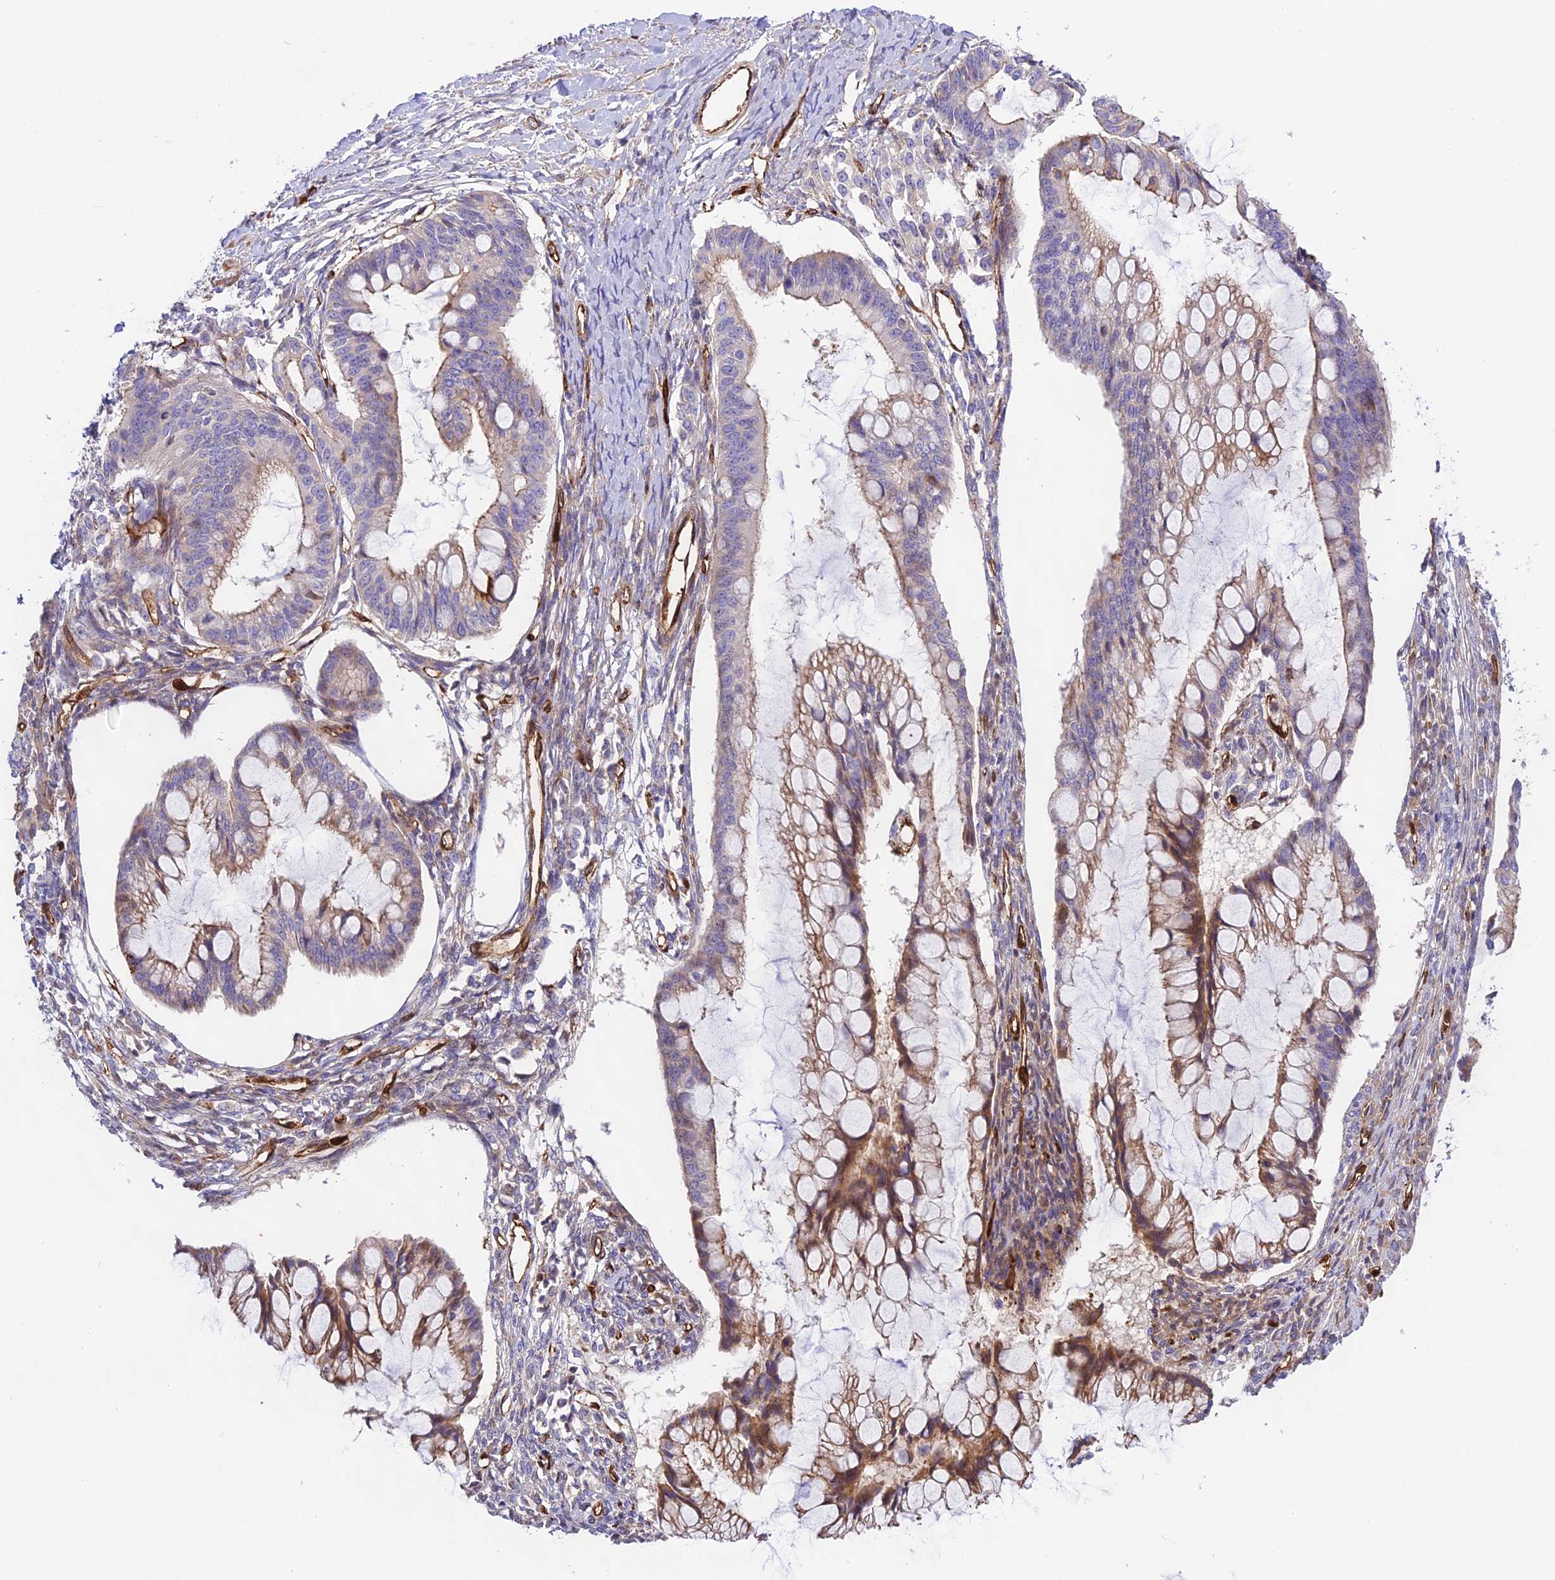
{"staining": {"intensity": "moderate", "quantity": "25%-75%", "location": "cytoplasmic/membranous"}, "tissue": "ovarian cancer", "cell_type": "Tumor cells", "image_type": "cancer", "snomed": [{"axis": "morphology", "description": "Cystadenocarcinoma, mucinous, NOS"}, {"axis": "topography", "description": "Ovary"}], "caption": "Ovarian mucinous cystadenocarcinoma stained for a protein (brown) shows moderate cytoplasmic/membranous positive staining in about 25%-75% of tumor cells.", "gene": "CD99L2", "patient": {"sex": "female", "age": 73}}